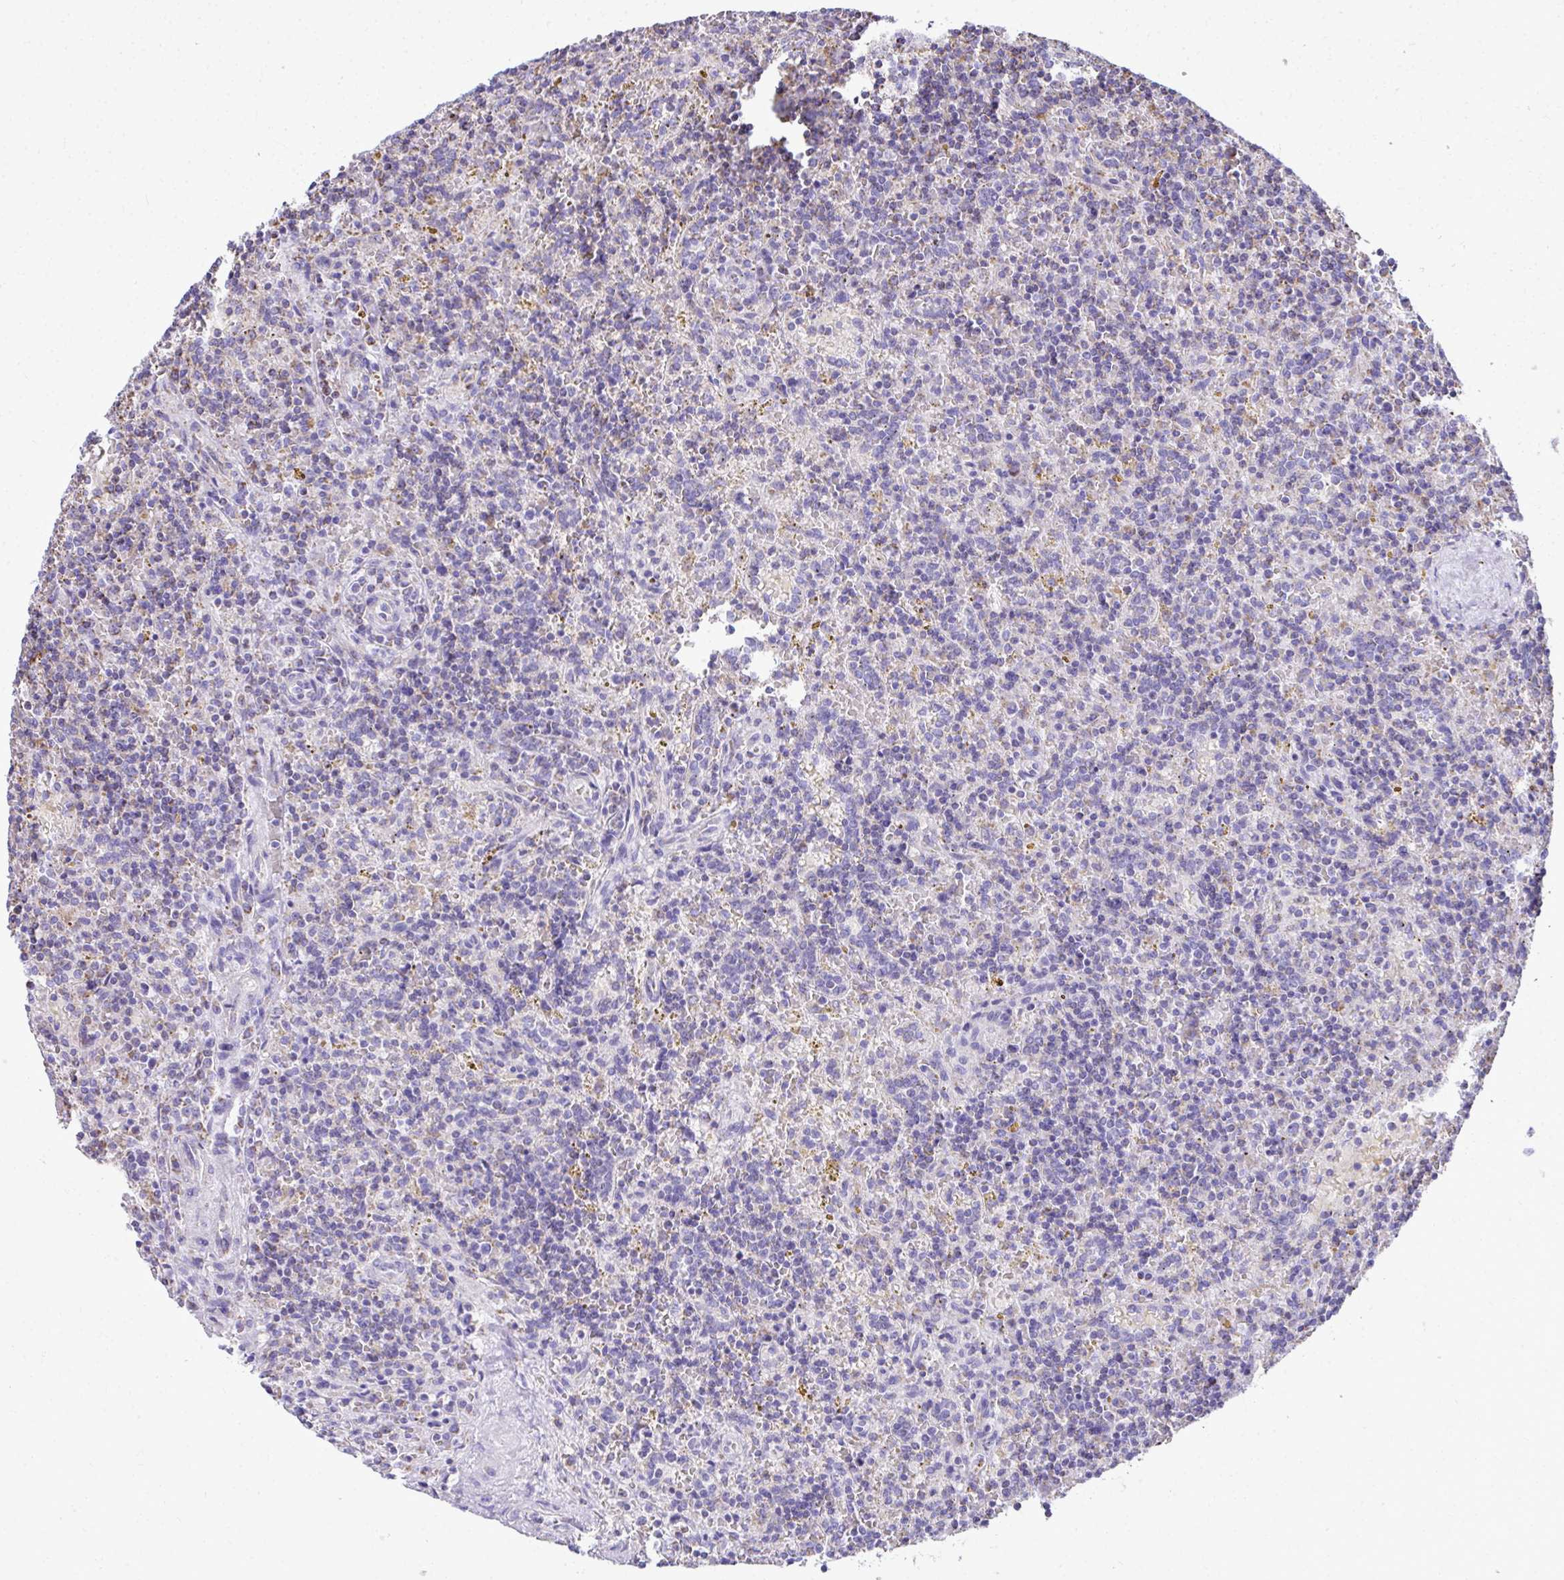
{"staining": {"intensity": "negative", "quantity": "none", "location": "none"}, "tissue": "lymphoma", "cell_type": "Tumor cells", "image_type": "cancer", "snomed": [{"axis": "morphology", "description": "Malignant lymphoma, non-Hodgkin's type, Low grade"}, {"axis": "topography", "description": "Spleen"}], "caption": "A histopathology image of human low-grade malignant lymphoma, non-Hodgkin's type is negative for staining in tumor cells.", "gene": "MPZL2", "patient": {"sex": "male", "age": 67}}